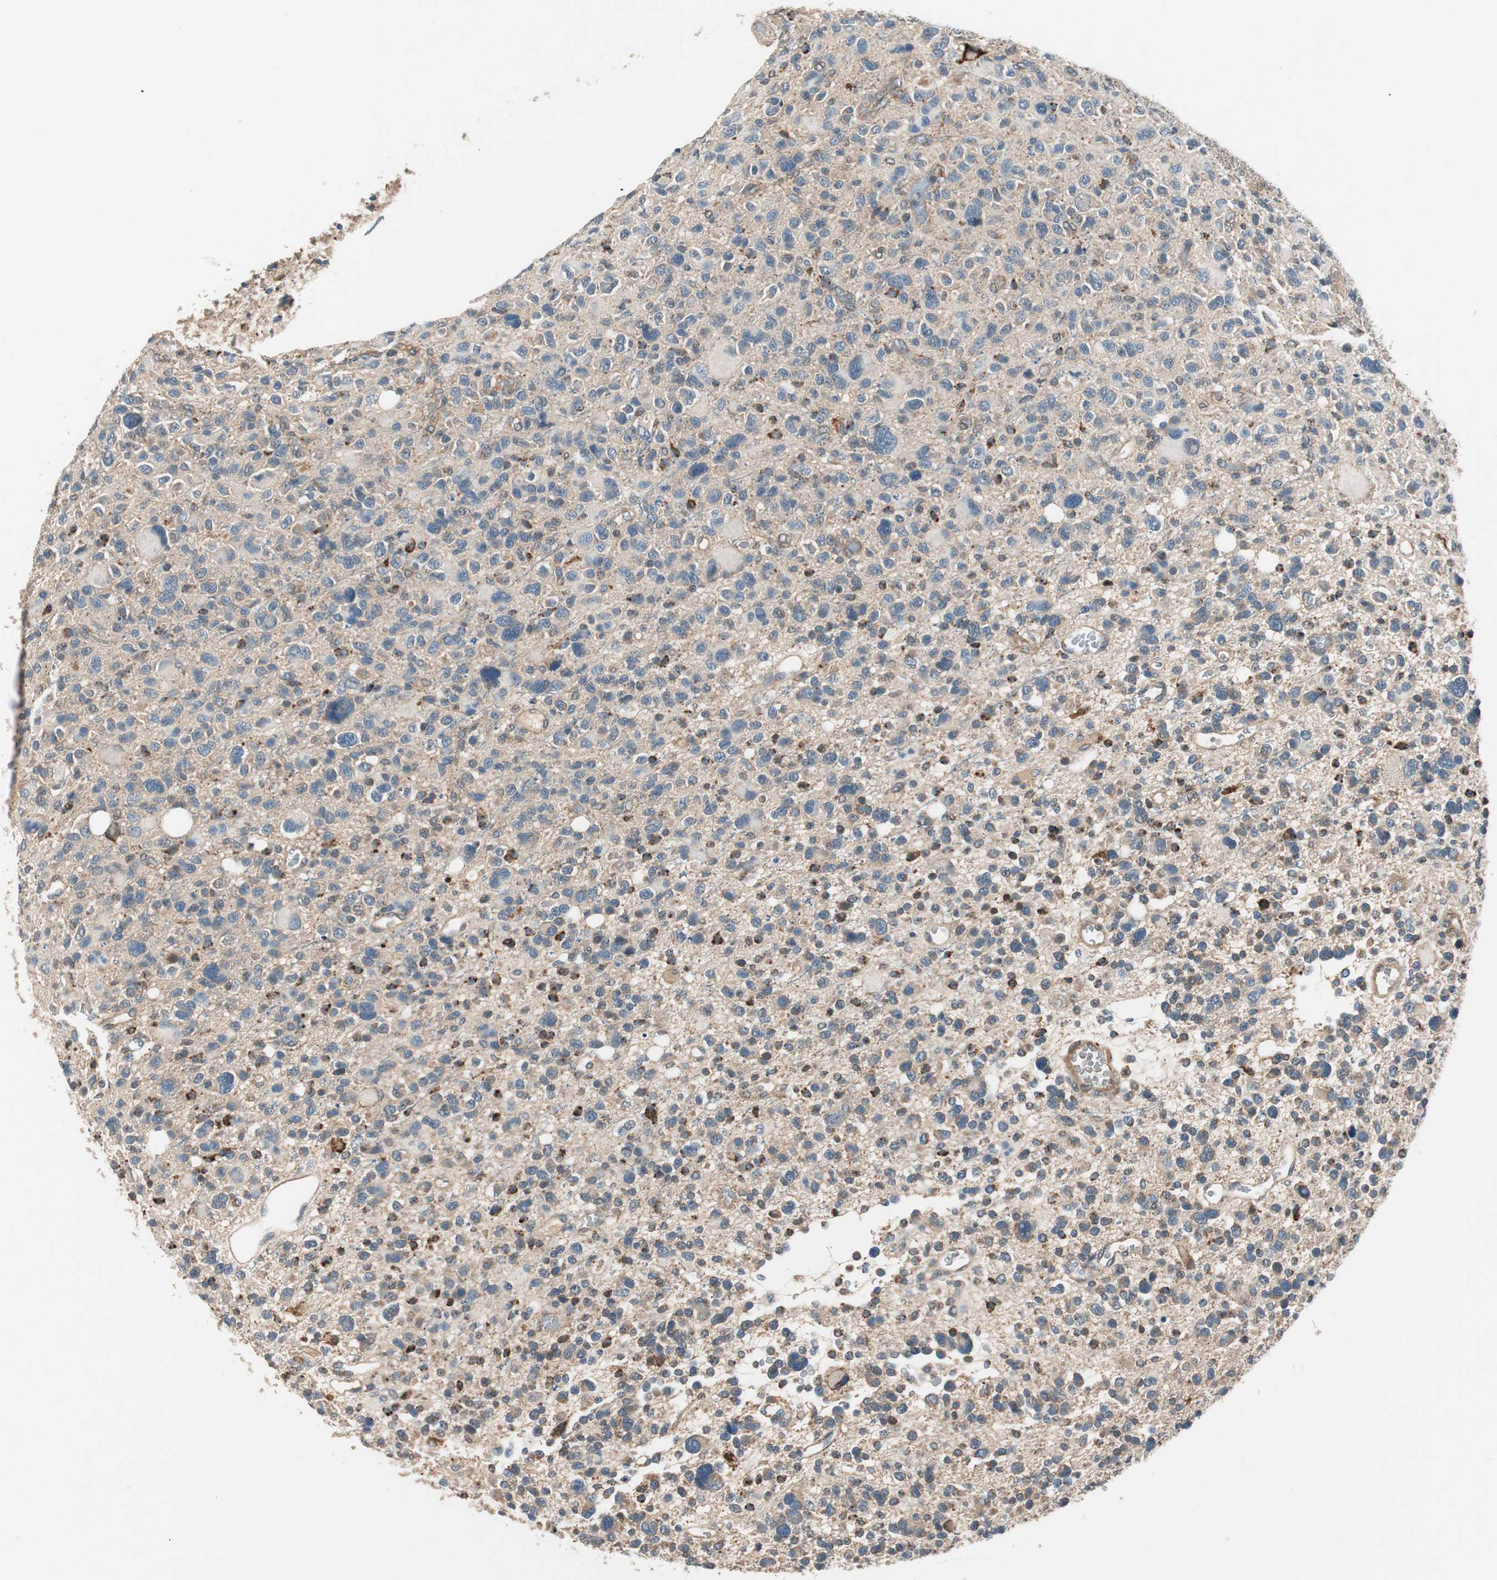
{"staining": {"intensity": "negative", "quantity": "none", "location": "none"}, "tissue": "glioma", "cell_type": "Tumor cells", "image_type": "cancer", "snomed": [{"axis": "morphology", "description": "Glioma, malignant, High grade"}, {"axis": "topography", "description": "Brain"}], "caption": "Immunohistochemical staining of glioma shows no significant positivity in tumor cells.", "gene": "HPN", "patient": {"sex": "male", "age": 48}}